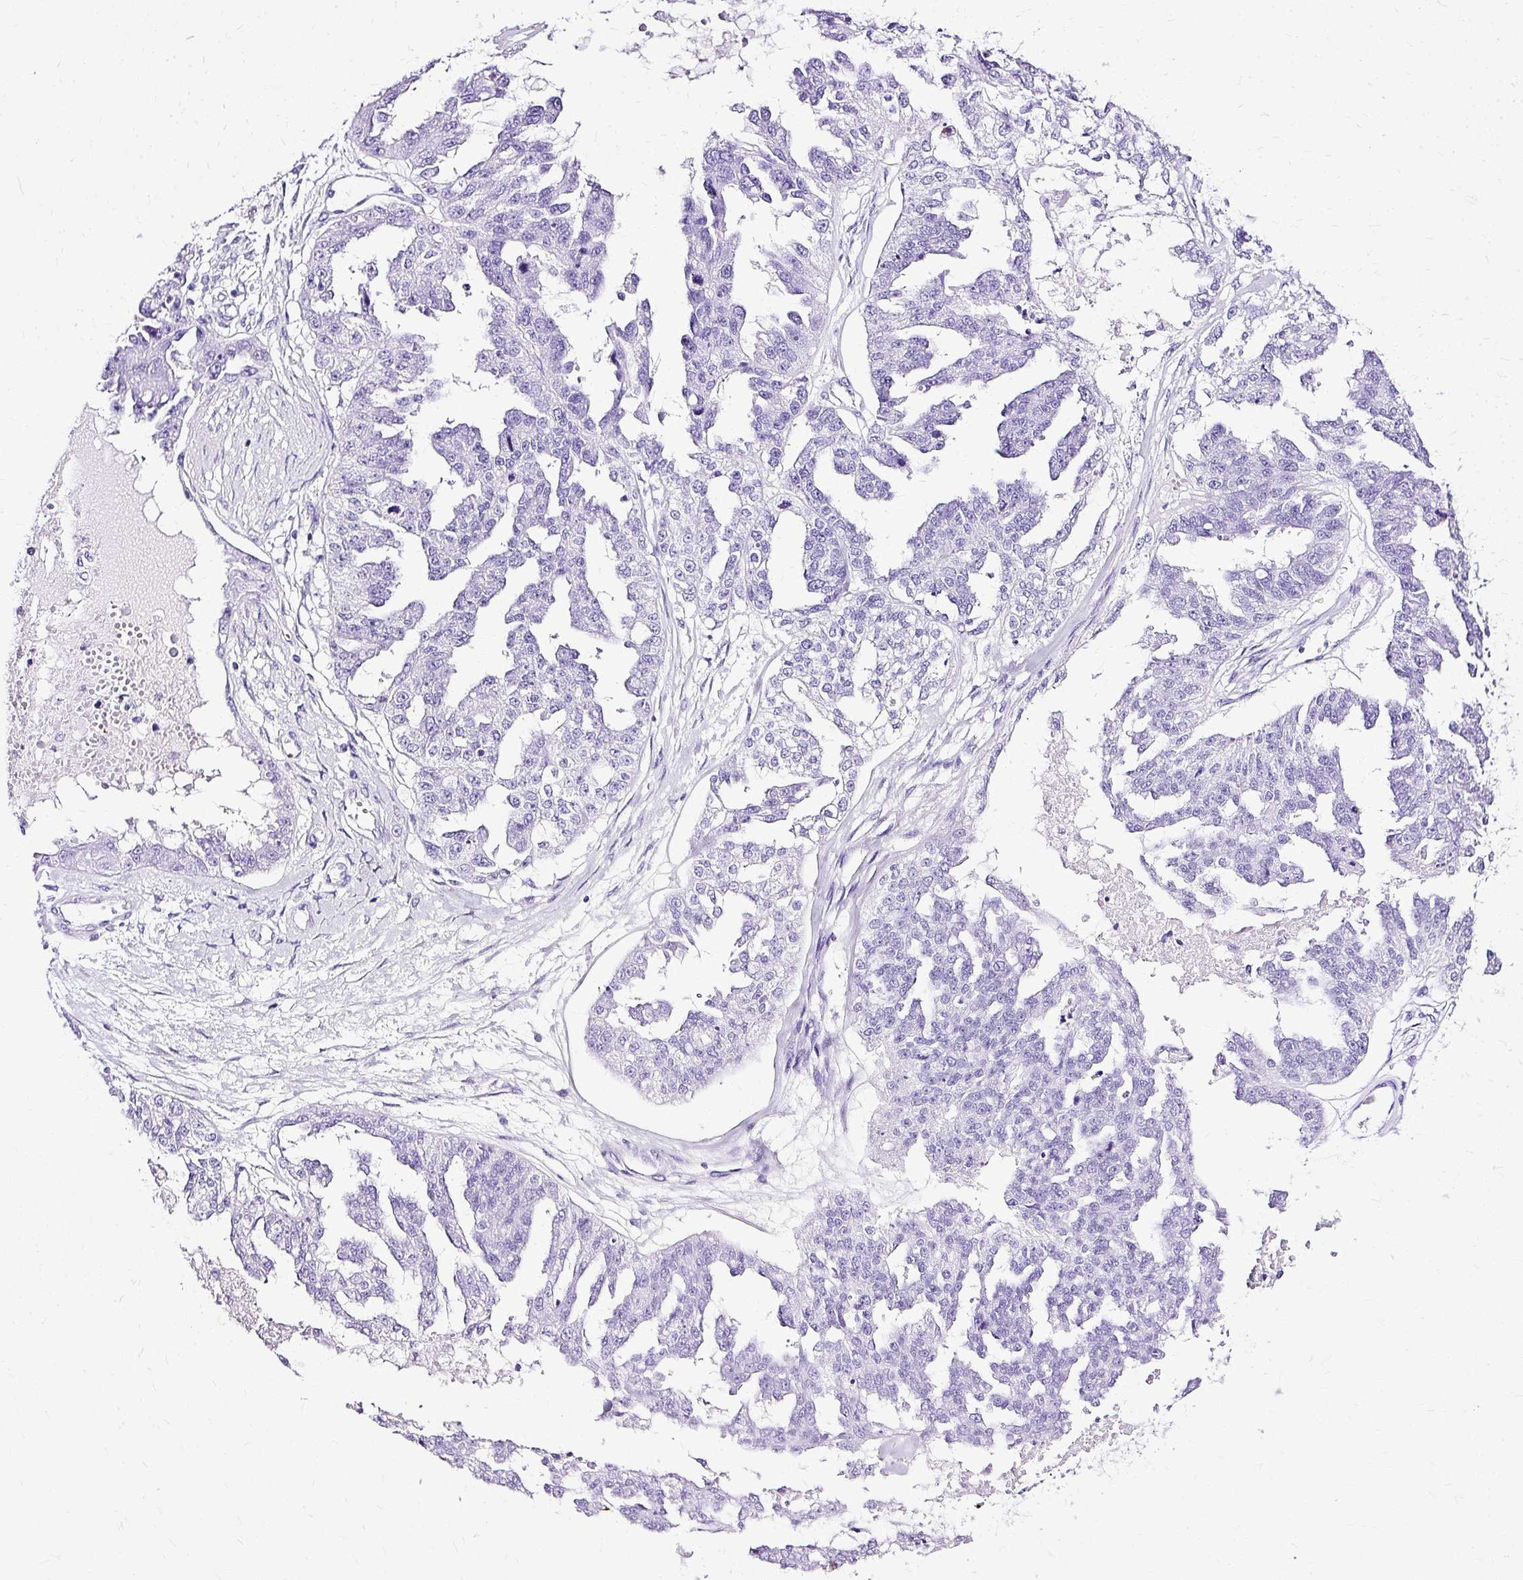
{"staining": {"intensity": "negative", "quantity": "none", "location": "none"}, "tissue": "ovarian cancer", "cell_type": "Tumor cells", "image_type": "cancer", "snomed": [{"axis": "morphology", "description": "Cystadenocarcinoma, serous, NOS"}, {"axis": "topography", "description": "Ovary"}], "caption": "DAB immunohistochemical staining of human ovarian cancer shows no significant positivity in tumor cells.", "gene": "SLC8A2", "patient": {"sex": "female", "age": 58}}